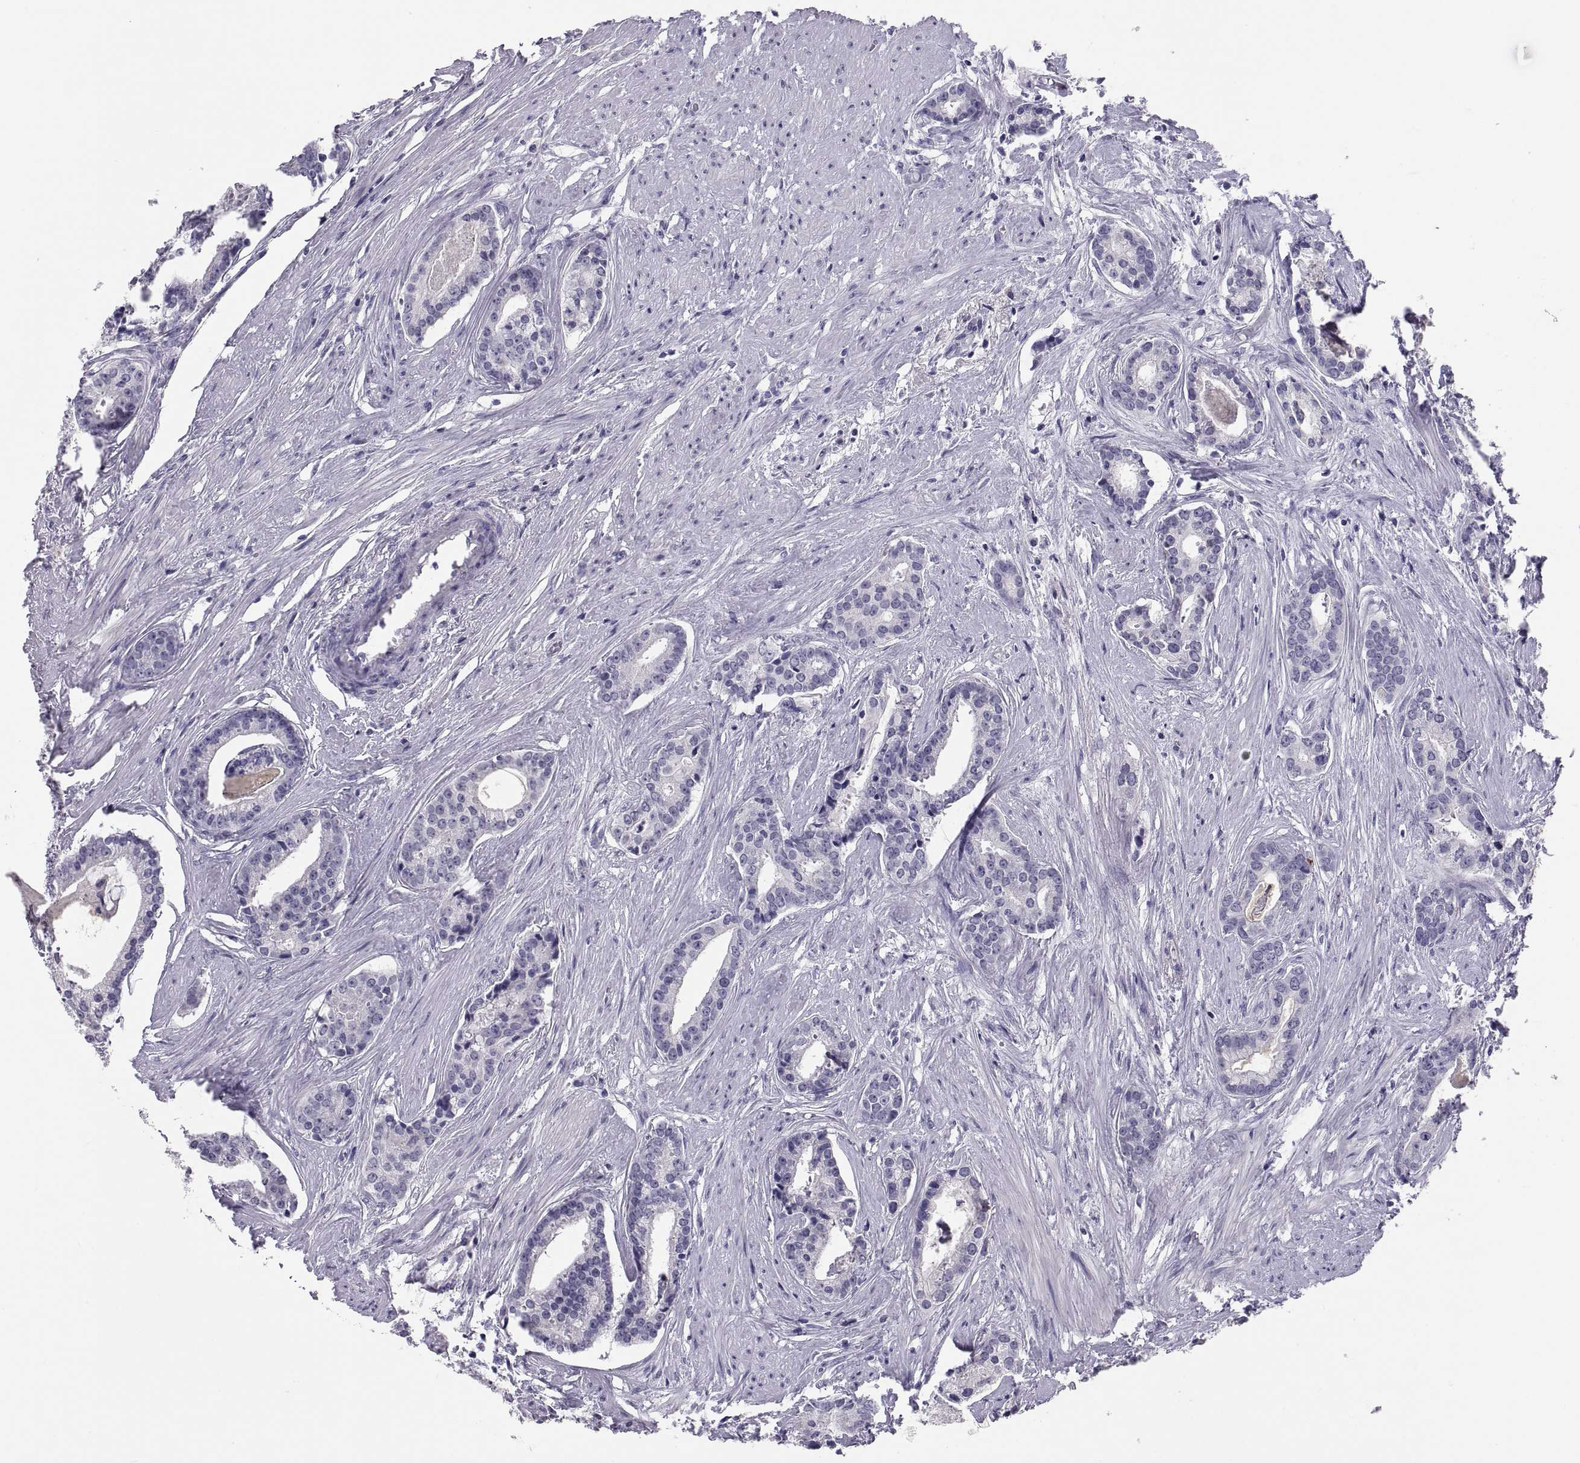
{"staining": {"intensity": "negative", "quantity": "none", "location": "none"}, "tissue": "prostate cancer", "cell_type": "Tumor cells", "image_type": "cancer", "snomed": [{"axis": "morphology", "description": "Adenocarcinoma, NOS"}, {"axis": "topography", "description": "Prostate and seminal vesicle, NOS"}, {"axis": "topography", "description": "Prostate"}], "caption": "An image of human prostate cancer is negative for staining in tumor cells.", "gene": "TEX13A", "patient": {"sex": "male", "age": 44}}